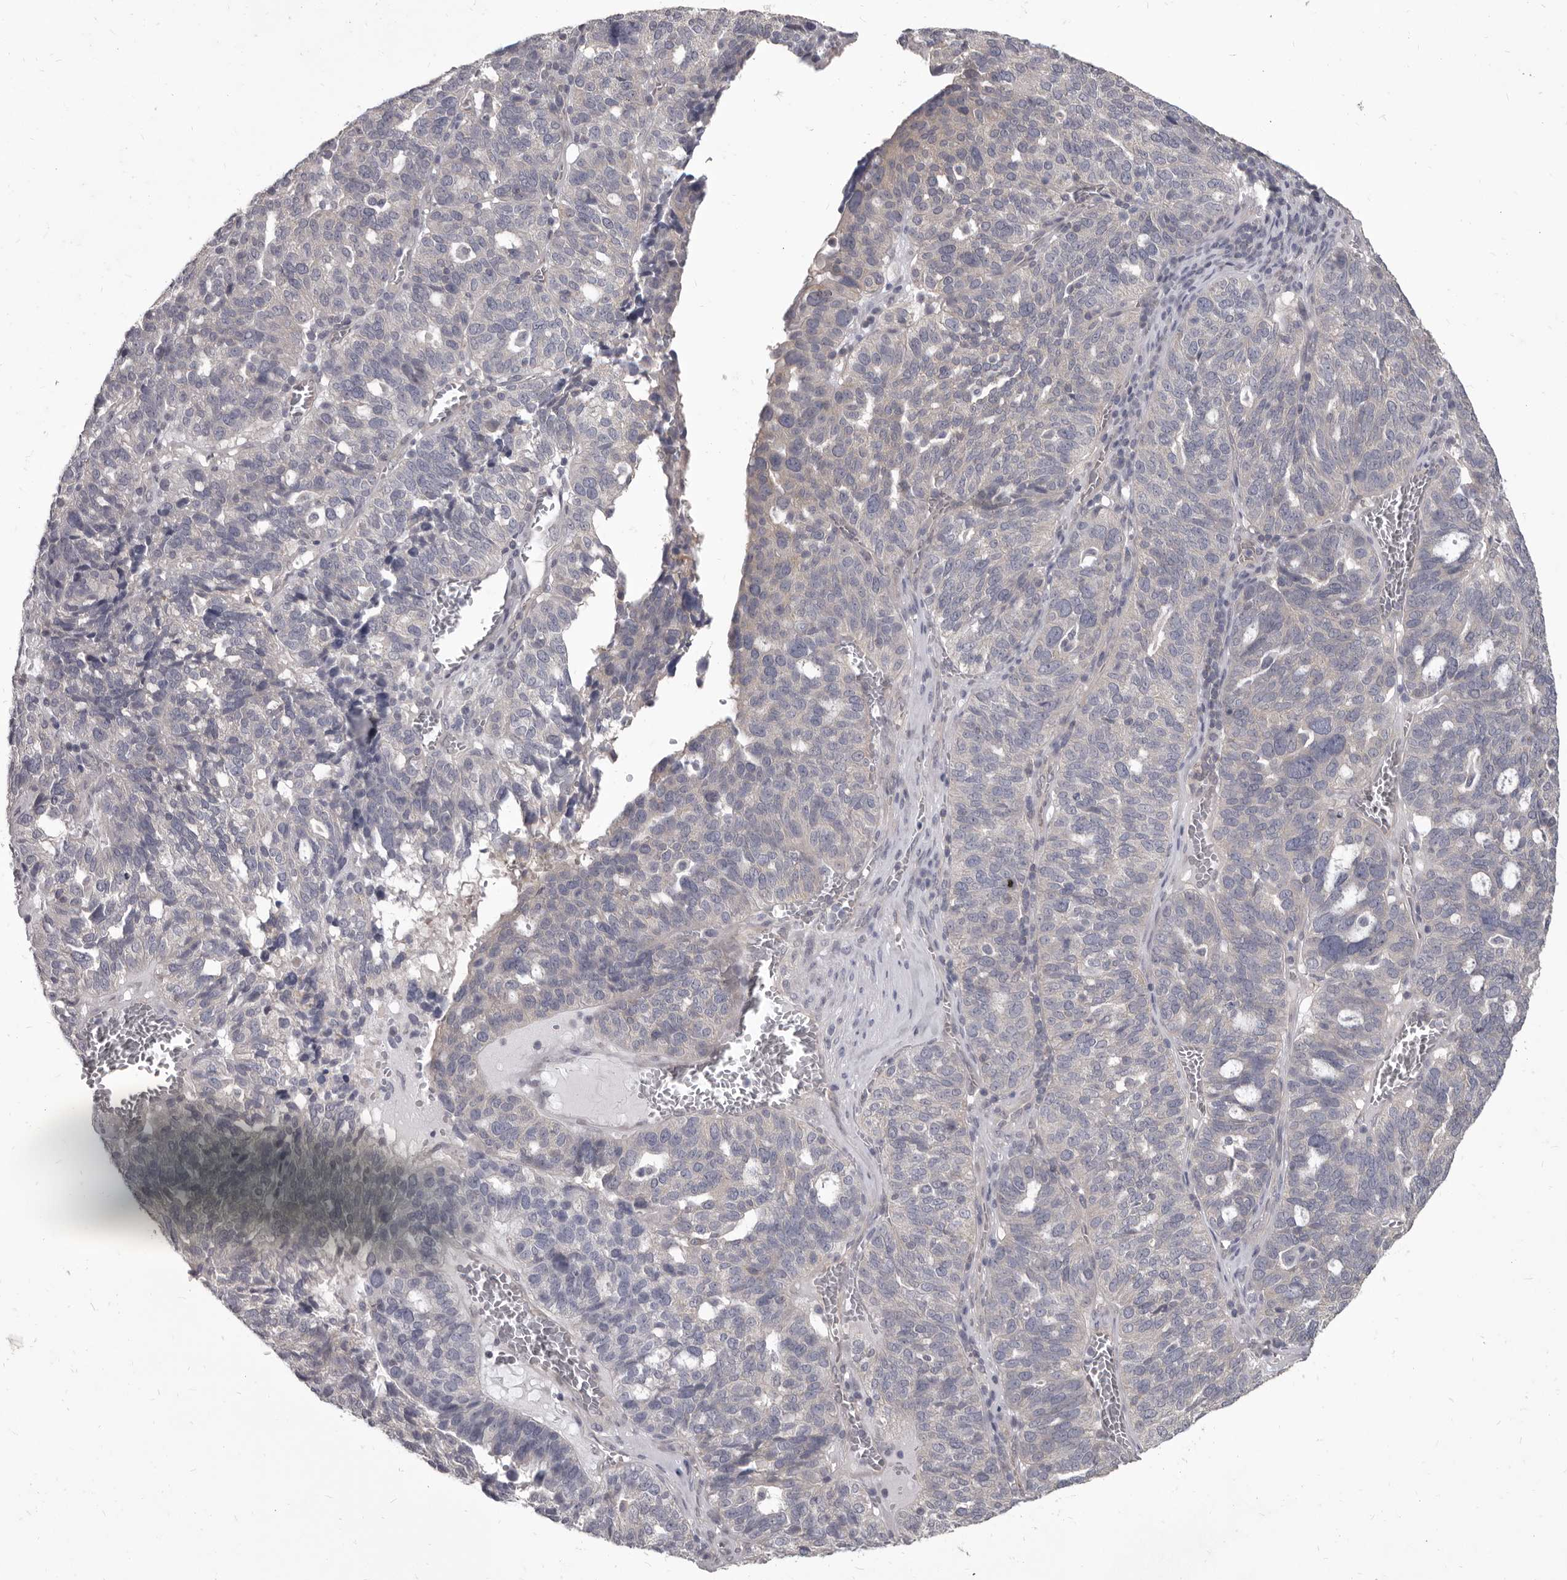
{"staining": {"intensity": "negative", "quantity": "none", "location": "none"}, "tissue": "ovarian cancer", "cell_type": "Tumor cells", "image_type": "cancer", "snomed": [{"axis": "morphology", "description": "Cystadenocarcinoma, serous, NOS"}, {"axis": "topography", "description": "Ovary"}], "caption": "This is an IHC photomicrograph of human ovarian cancer (serous cystadenocarcinoma). There is no expression in tumor cells.", "gene": "GSK3B", "patient": {"sex": "female", "age": 59}}